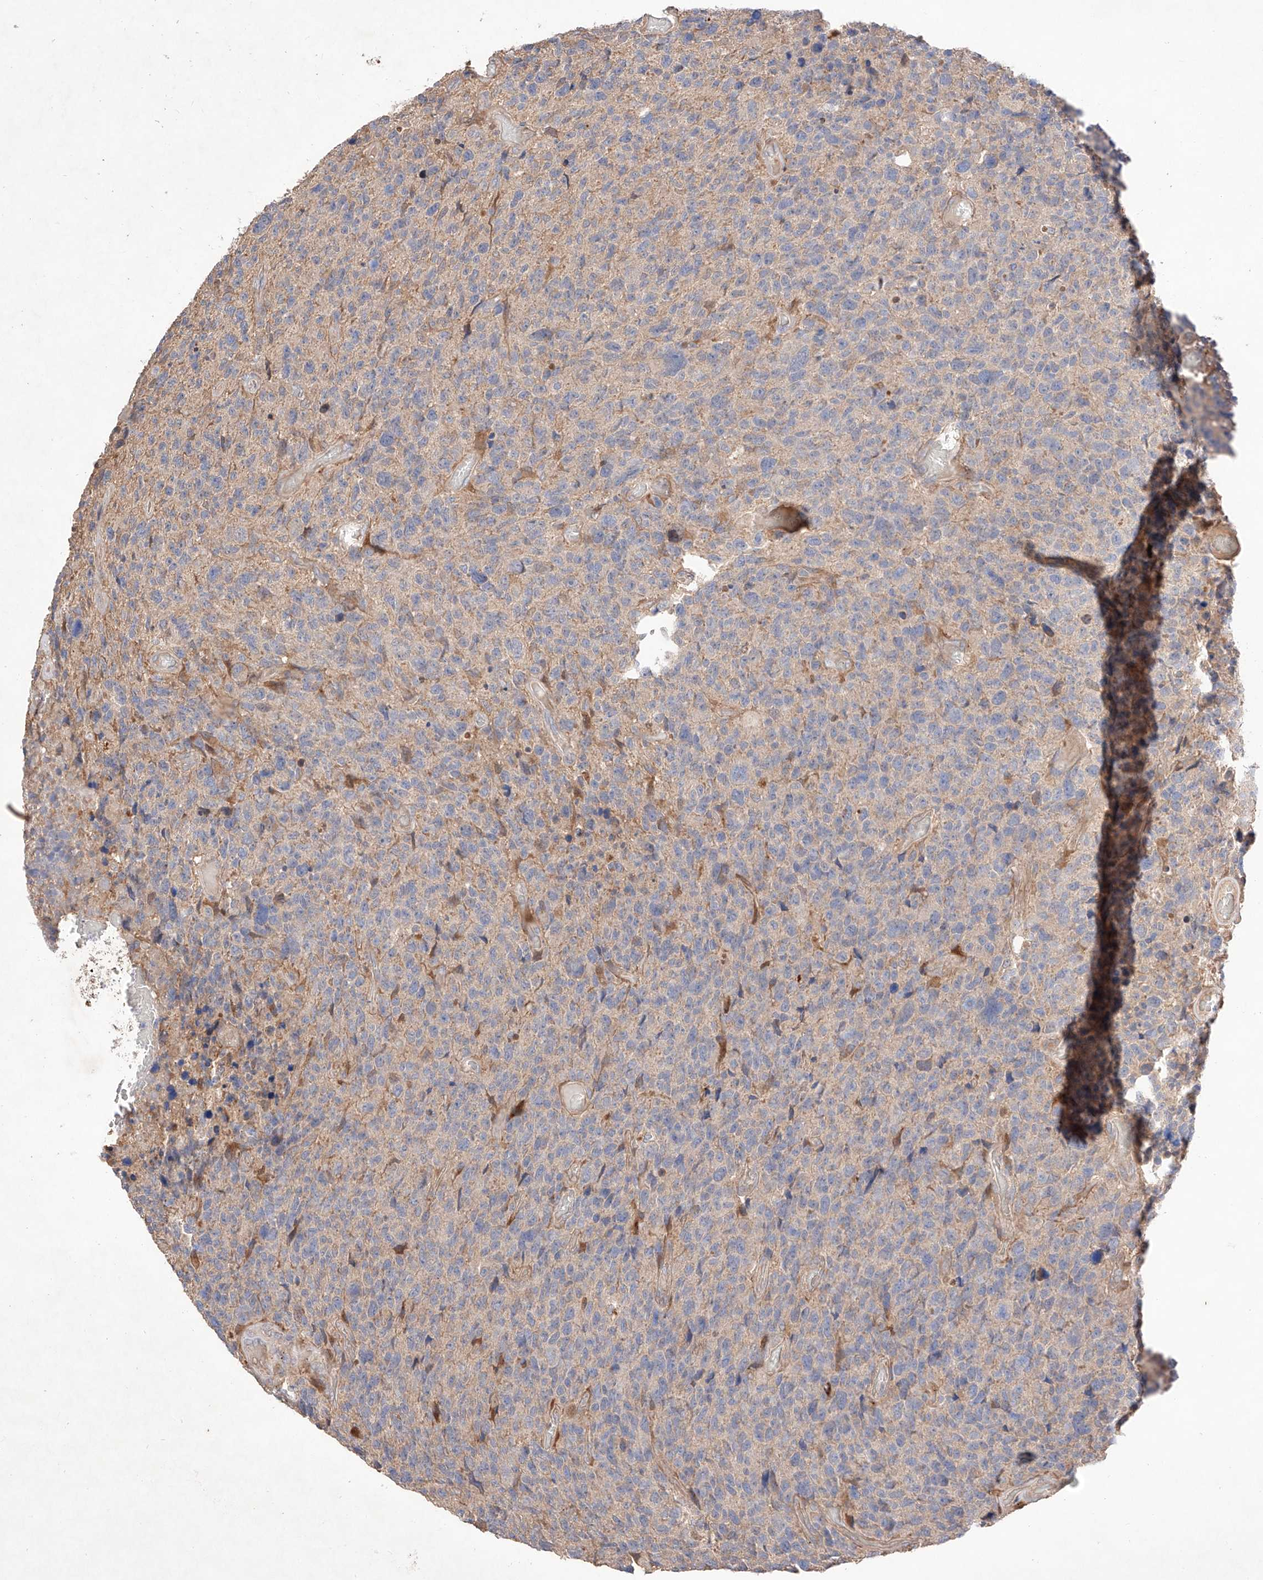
{"staining": {"intensity": "negative", "quantity": "none", "location": "none"}, "tissue": "glioma", "cell_type": "Tumor cells", "image_type": "cancer", "snomed": [{"axis": "morphology", "description": "Glioma, malignant, High grade"}, {"axis": "topography", "description": "Brain"}], "caption": "IHC micrograph of glioma stained for a protein (brown), which exhibits no staining in tumor cells. The staining is performed using DAB brown chromogen with nuclei counter-stained in using hematoxylin.", "gene": "C6orf62", "patient": {"sex": "male", "age": 69}}